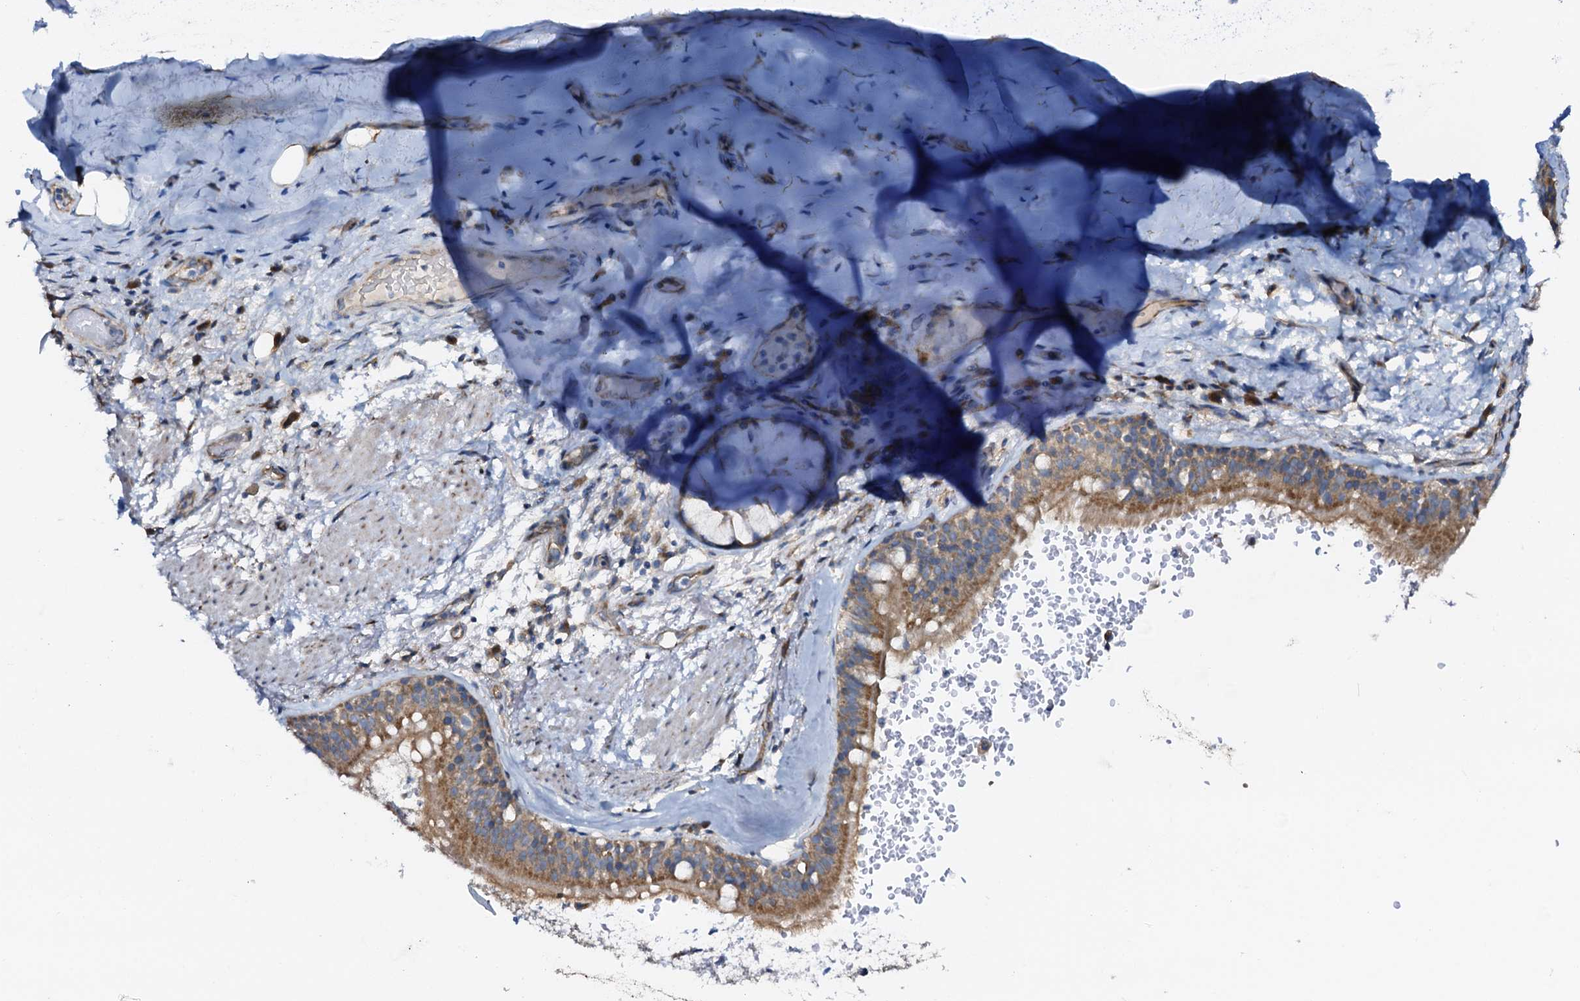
{"staining": {"intensity": "weak", "quantity": "25%-75%", "location": "cytoplasmic/membranous"}, "tissue": "adipose tissue", "cell_type": "Adipocytes", "image_type": "normal", "snomed": [{"axis": "morphology", "description": "Normal tissue, NOS"}, {"axis": "topography", "description": "Lymph node"}, {"axis": "topography", "description": "Cartilage tissue"}, {"axis": "topography", "description": "Bronchus"}], "caption": "An image of adipose tissue stained for a protein exhibits weak cytoplasmic/membranous brown staining in adipocytes.", "gene": "STARD13", "patient": {"sex": "male", "age": 63}}